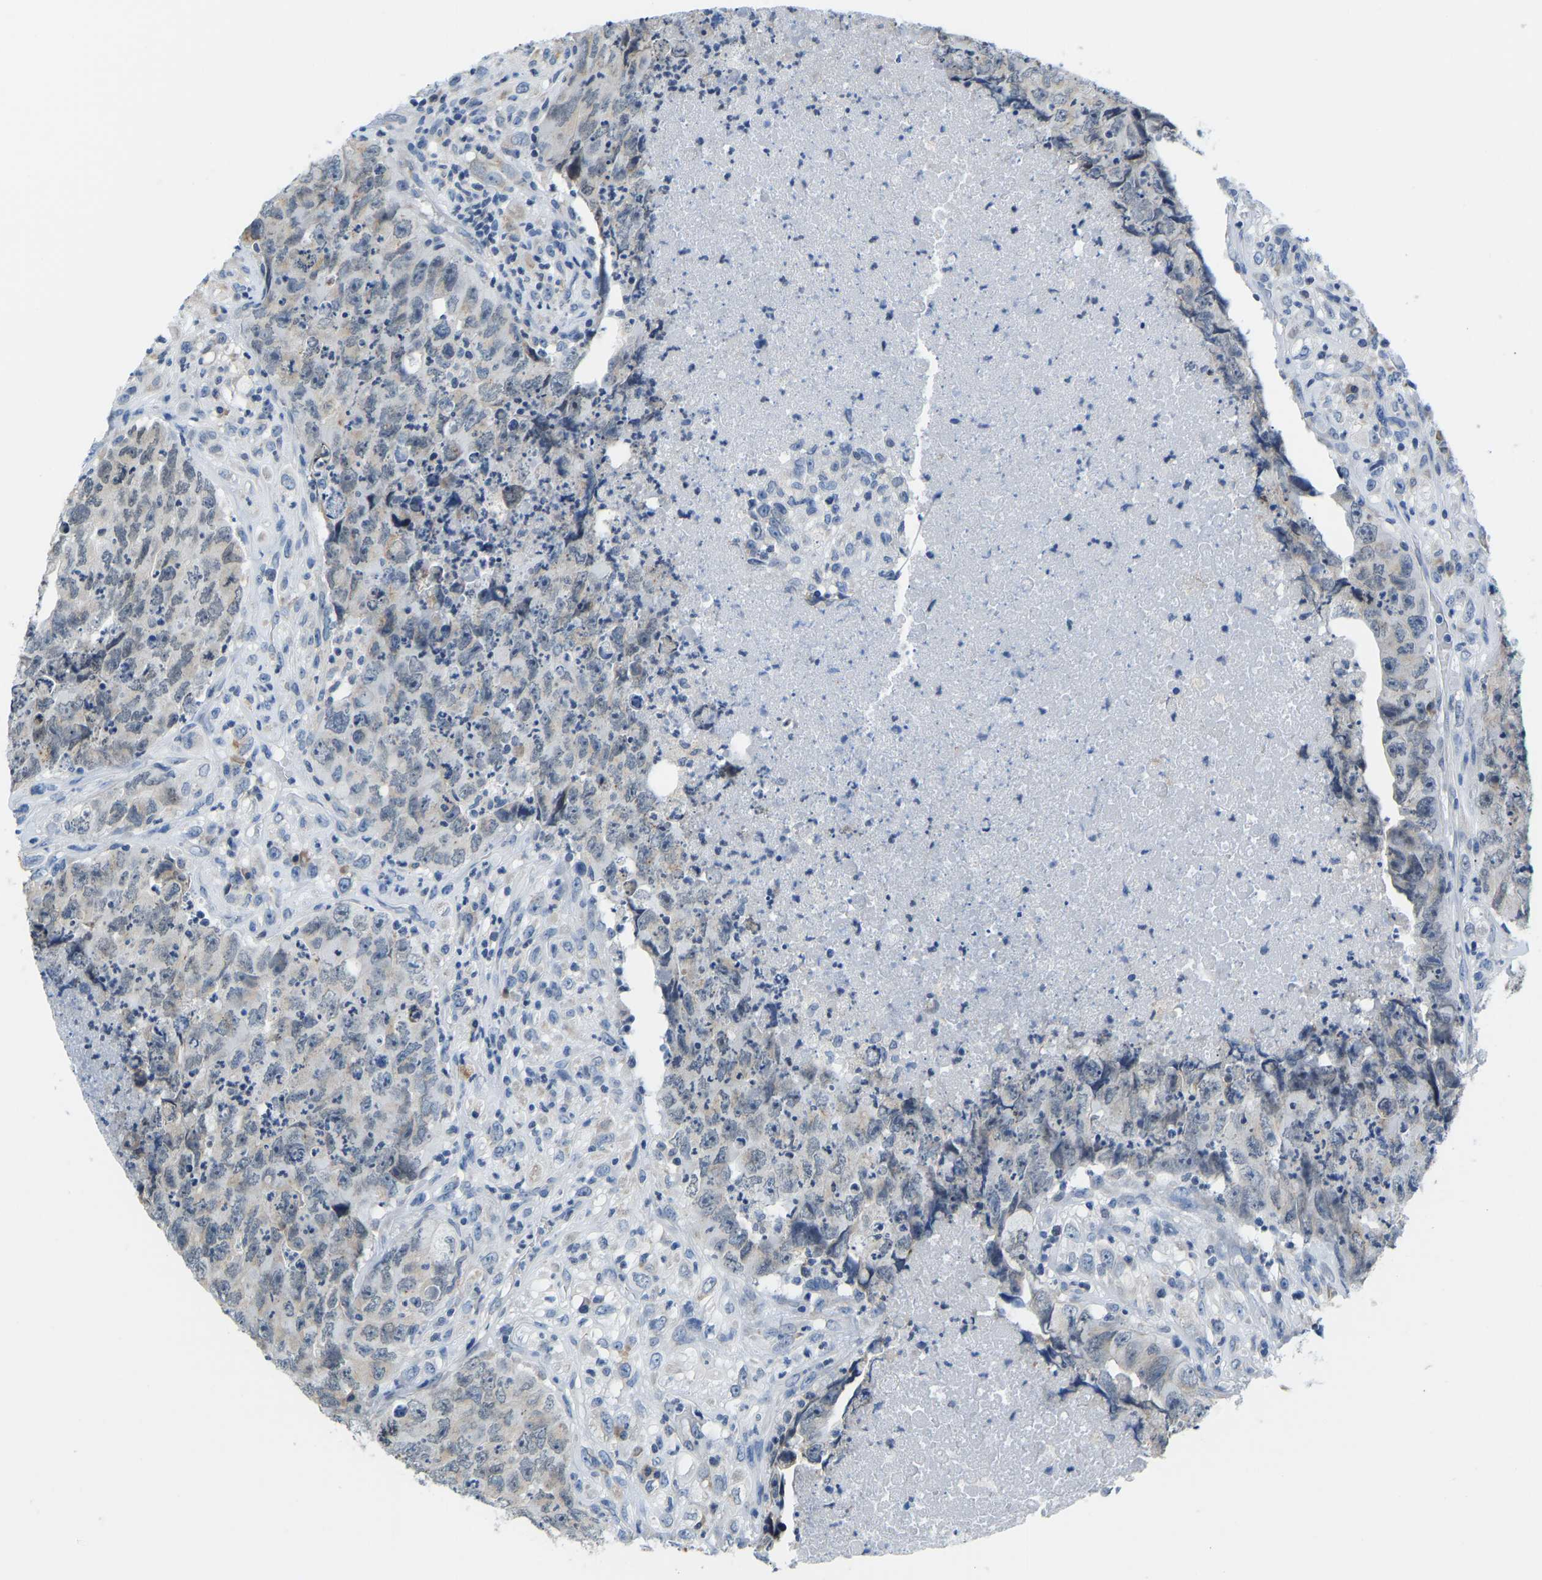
{"staining": {"intensity": "weak", "quantity": "25%-75%", "location": "nuclear"}, "tissue": "testis cancer", "cell_type": "Tumor cells", "image_type": "cancer", "snomed": [{"axis": "morphology", "description": "Carcinoma, Embryonal, NOS"}, {"axis": "topography", "description": "Testis"}], "caption": "An image of testis embryonal carcinoma stained for a protein displays weak nuclear brown staining in tumor cells. The protein is shown in brown color, while the nuclei are stained blue.", "gene": "VRK1", "patient": {"sex": "male", "age": 32}}